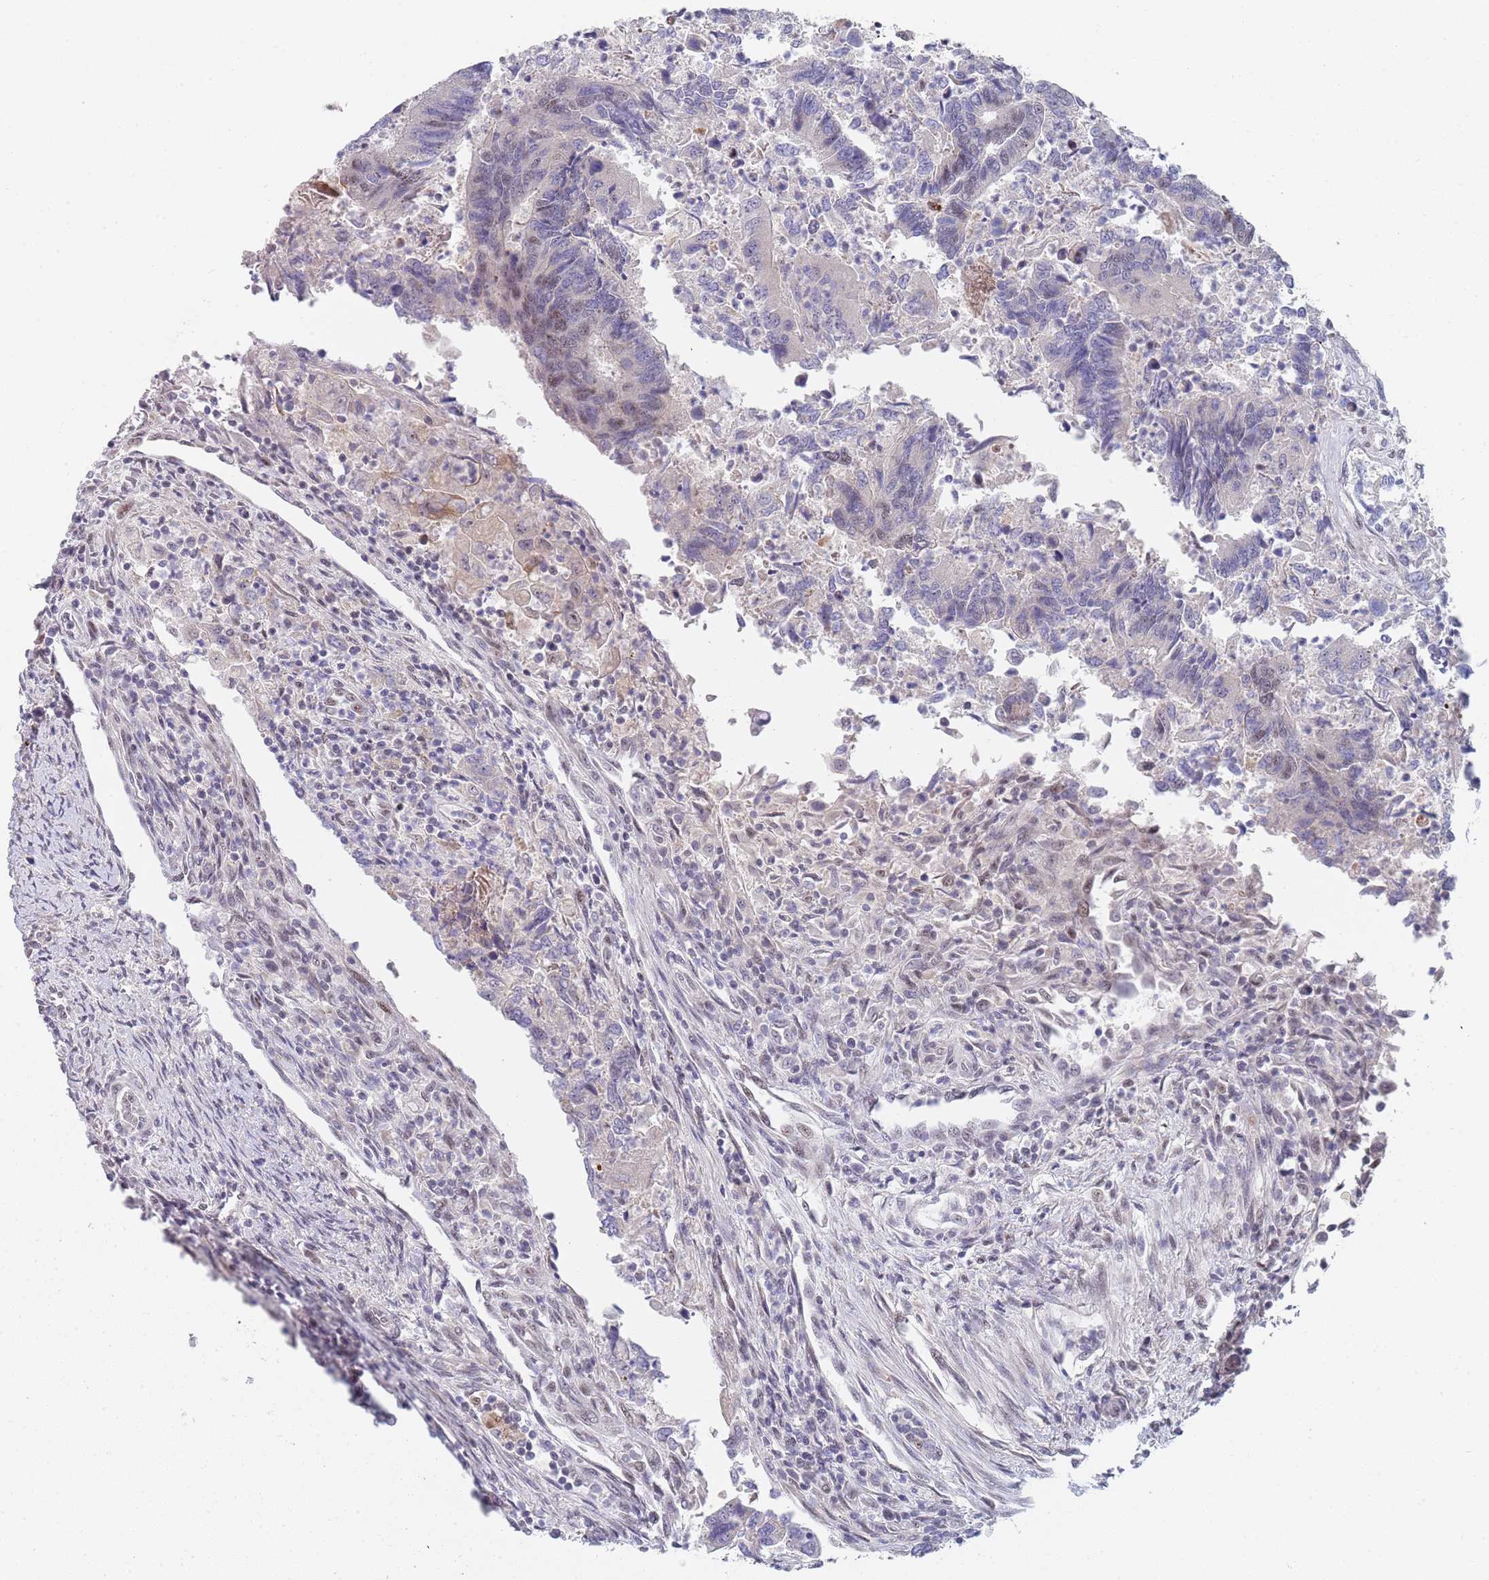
{"staining": {"intensity": "weak", "quantity": "<25%", "location": "nuclear"}, "tissue": "colorectal cancer", "cell_type": "Tumor cells", "image_type": "cancer", "snomed": [{"axis": "morphology", "description": "Adenocarcinoma, NOS"}, {"axis": "topography", "description": "Colon"}], "caption": "An IHC histopathology image of colorectal cancer is shown. There is no staining in tumor cells of colorectal cancer.", "gene": "PLCL2", "patient": {"sex": "female", "age": 67}}